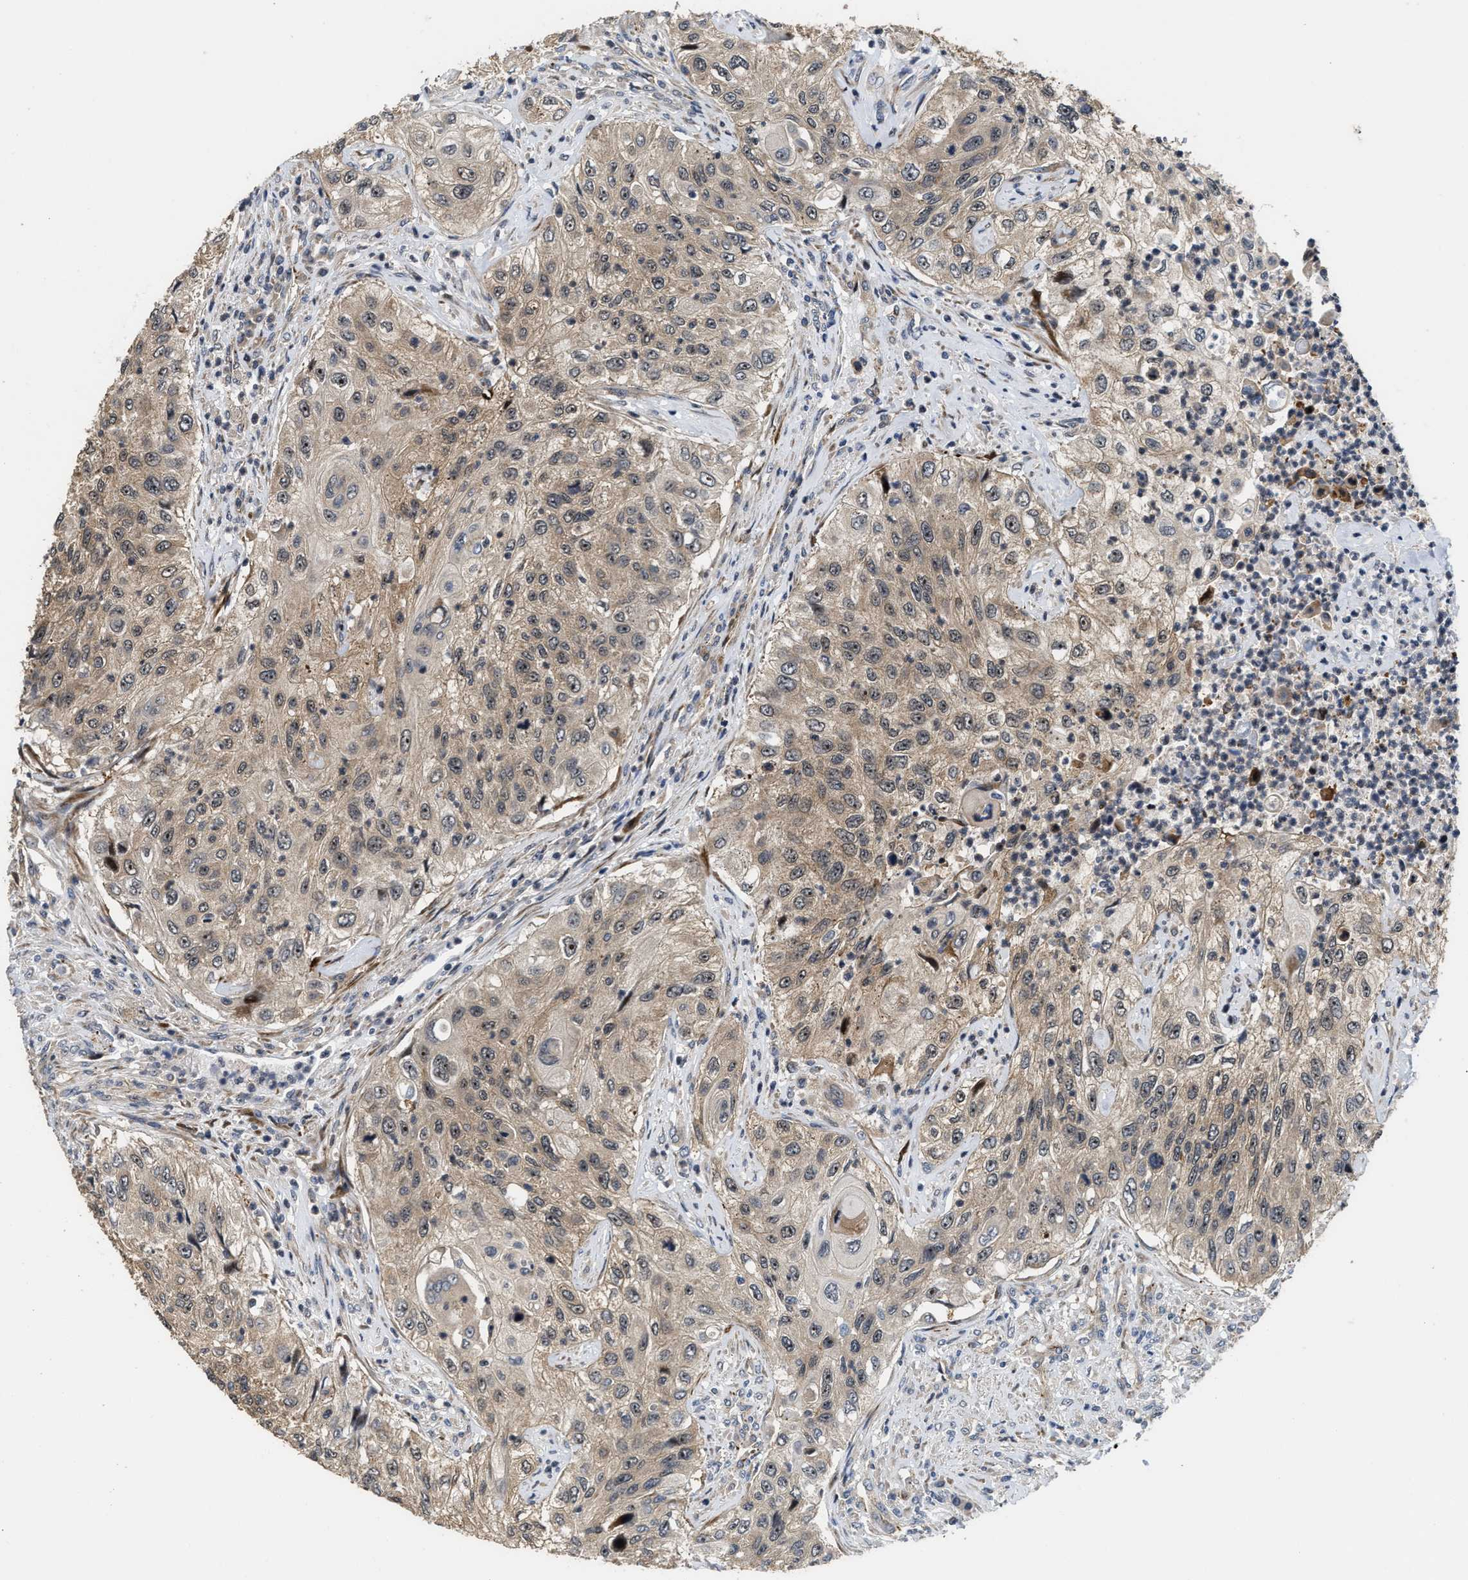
{"staining": {"intensity": "weak", "quantity": ">75%", "location": "cytoplasmic/membranous,nuclear"}, "tissue": "urothelial cancer", "cell_type": "Tumor cells", "image_type": "cancer", "snomed": [{"axis": "morphology", "description": "Urothelial carcinoma, High grade"}, {"axis": "topography", "description": "Urinary bladder"}], "caption": "Human urothelial cancer stained with a brown dye shows weak cytoplasmic/membranous and nuclear positive staining in about >75% of tumor cells.", "gene": "ALDH3A2", "patient": {"sex": "female", "age": 60}}